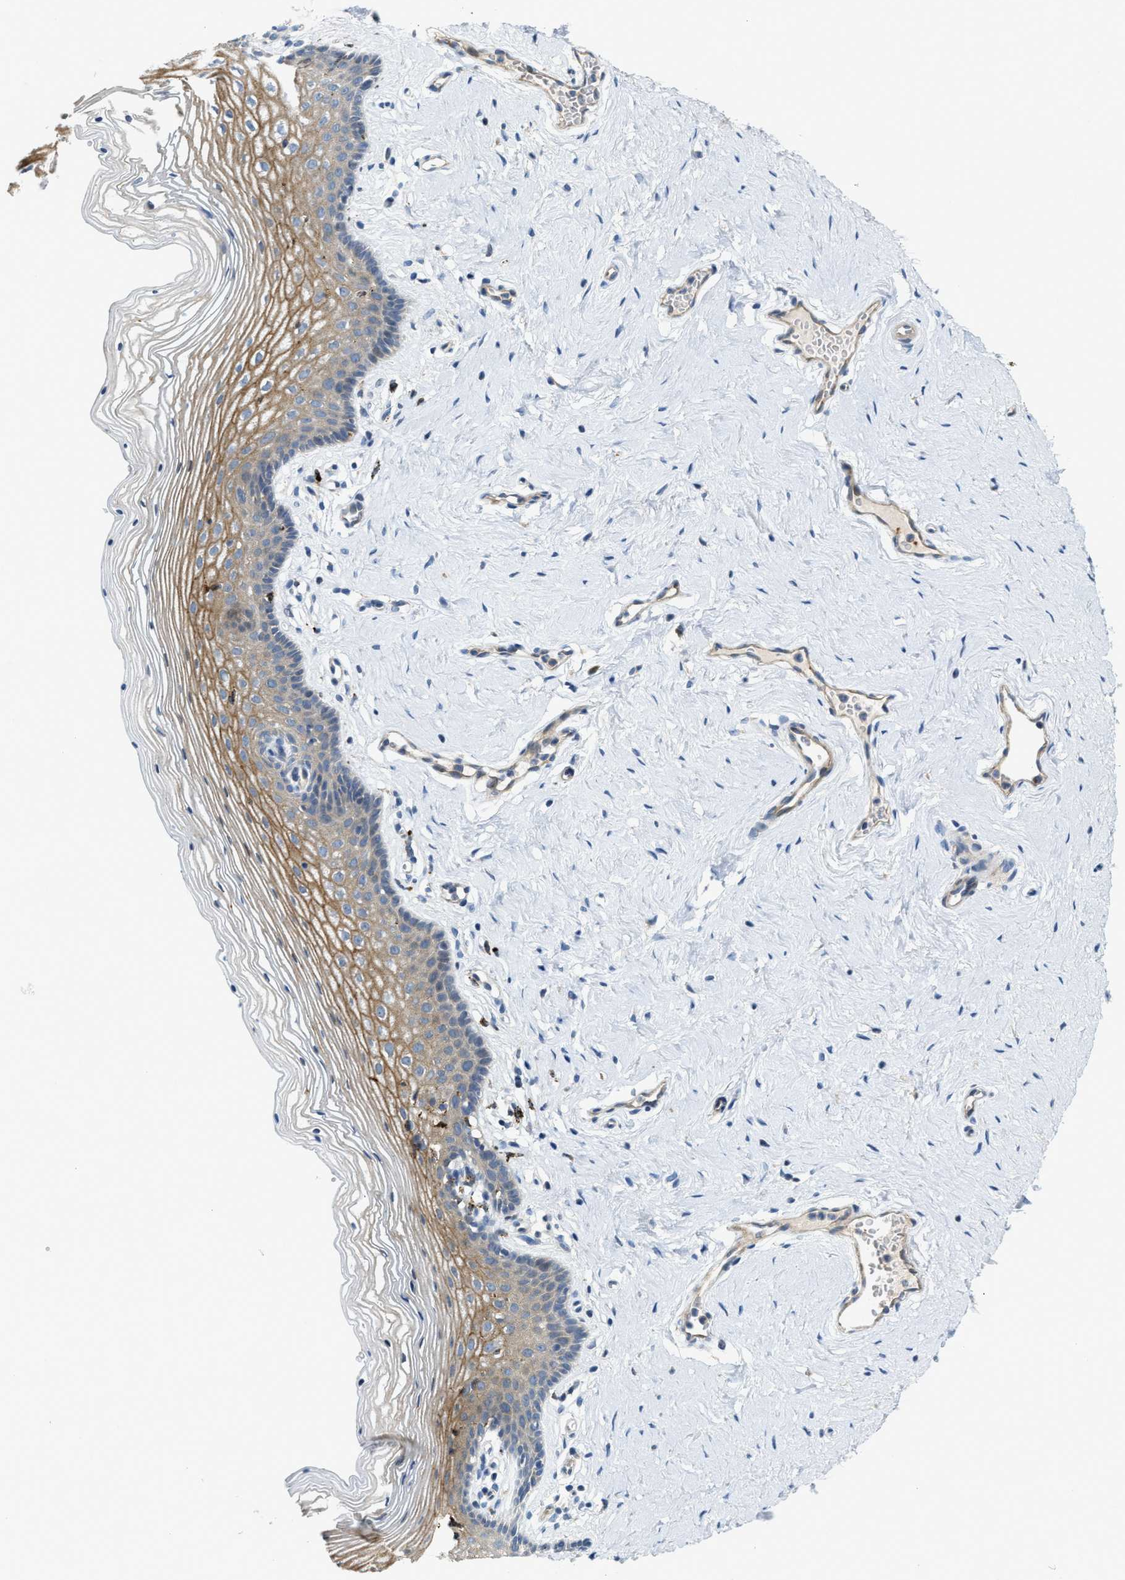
{"staining": {"intensity": "moderate", "quantity": "25%-75%", "location": "cytoplasmic/membranous"}, "tissue": "vagina", "cell_type": "Squamous epithelial cells", "image_type": "normal", "snomed": [{"axis": "morphology", "description": "Normal tissue, NOS"}, {"axis": "topography", "description": "Vagina"}], "caption": "Protein analysis of unremarkable vagina displays moderate cytoplasmic/membranous expression in about 25%-75% of squamous epithelial cells. (DAB (3,3'-diaminobenzidine) = brown stain, brightfield microscopy at high magnification).", "gene": "KLHDC10", "patient": {"sex": "female", "age": 32}}